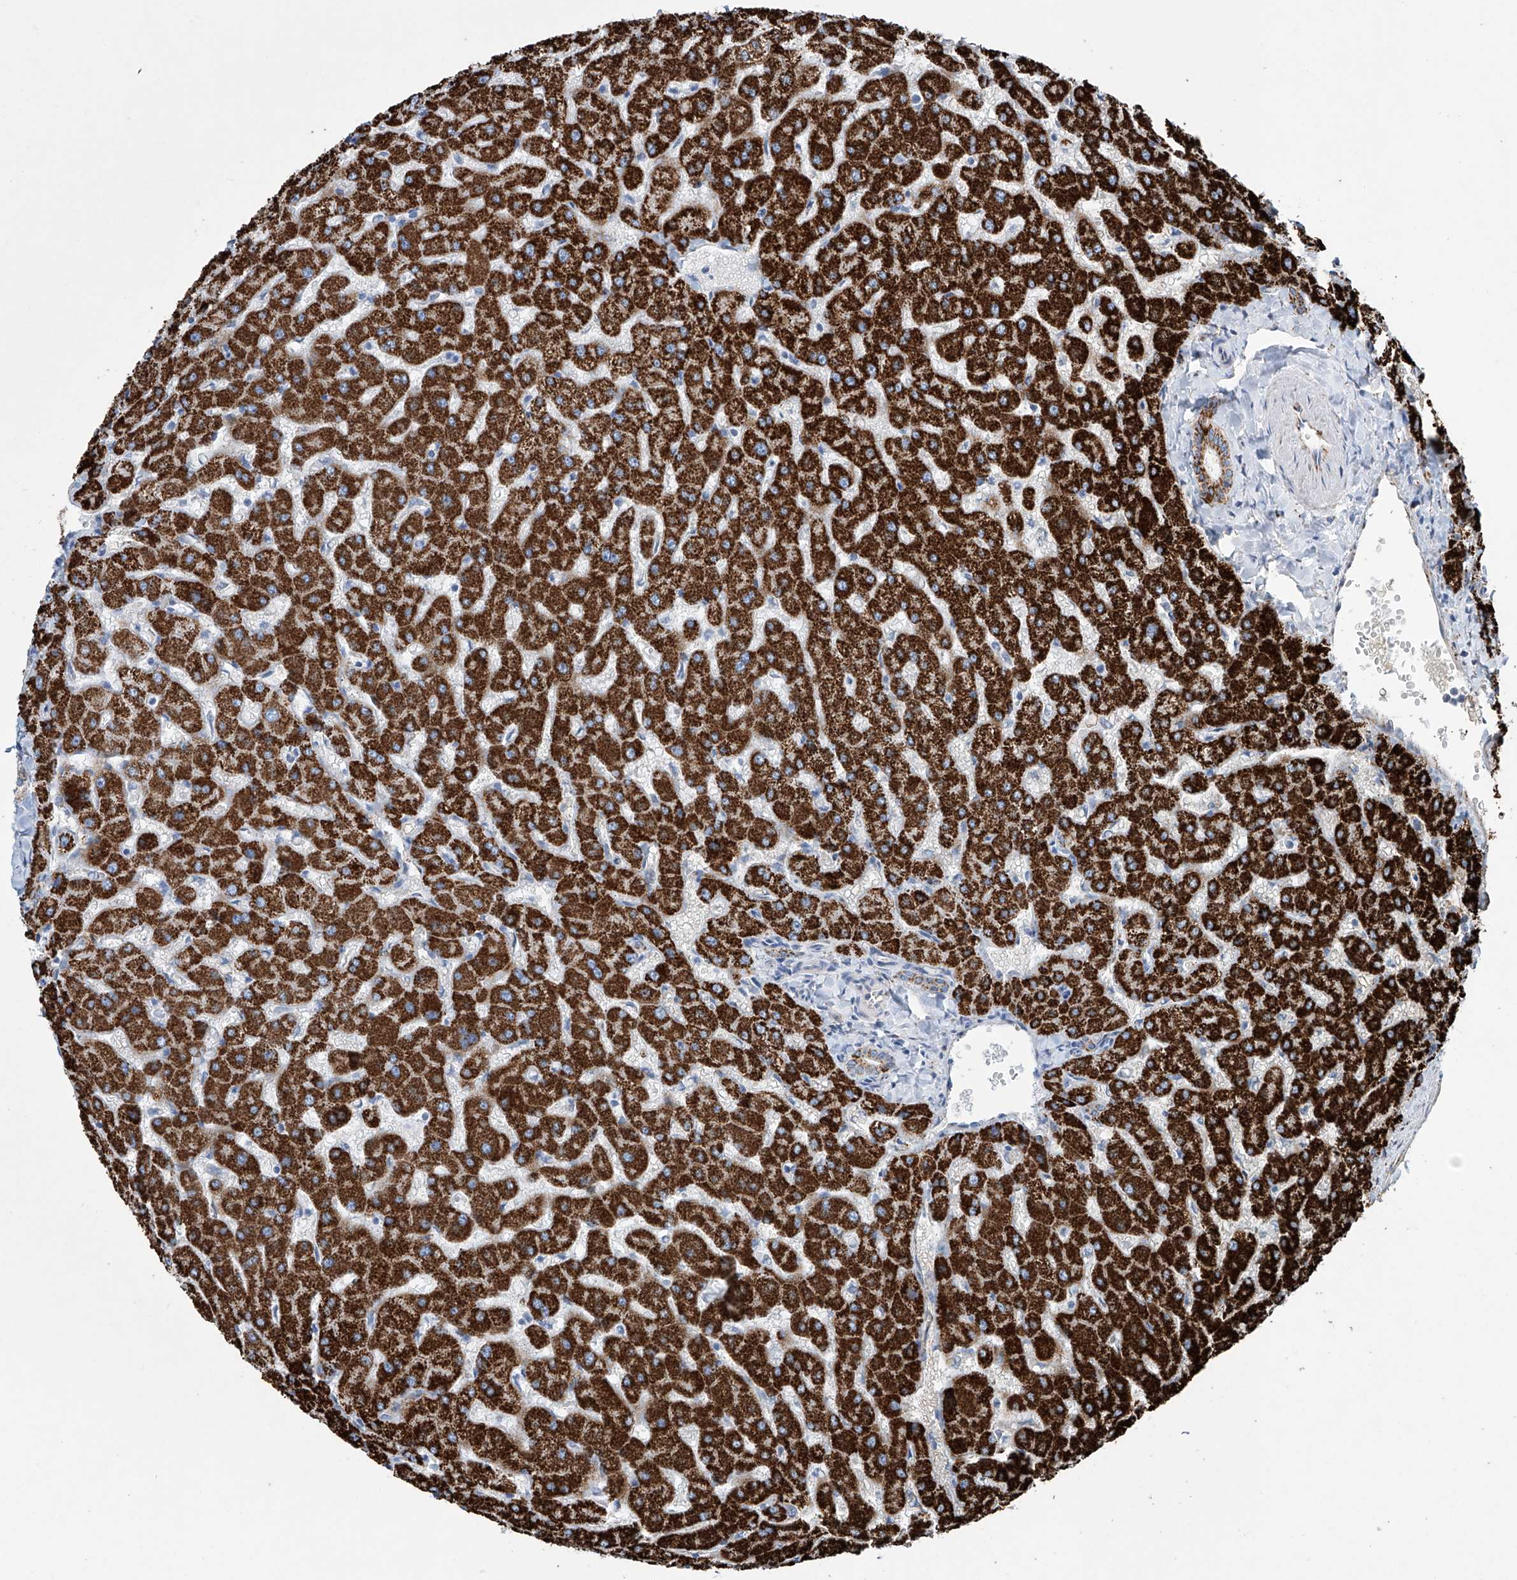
{"staining": {"intensity": "moderate", "quantity": ">75%", "location": "cytoplasmic/membranous"}, "tissue": "liver", "cell_type": "Cholangiocytes", "image_type": "normal", "snomed": [{"axis": "morphology", "description": "Normal tissue, NOS"}, {"axis": "topography", "description": "Liver"}], "caption": "Liver stained with immunohistochemistry (IHC) exhibits moderate cytoplasmic/membranous staining in about >75% of cholangiocytes.", "gene": "ALDH6A1", "patient": {"sex": "female", "age": 63}}